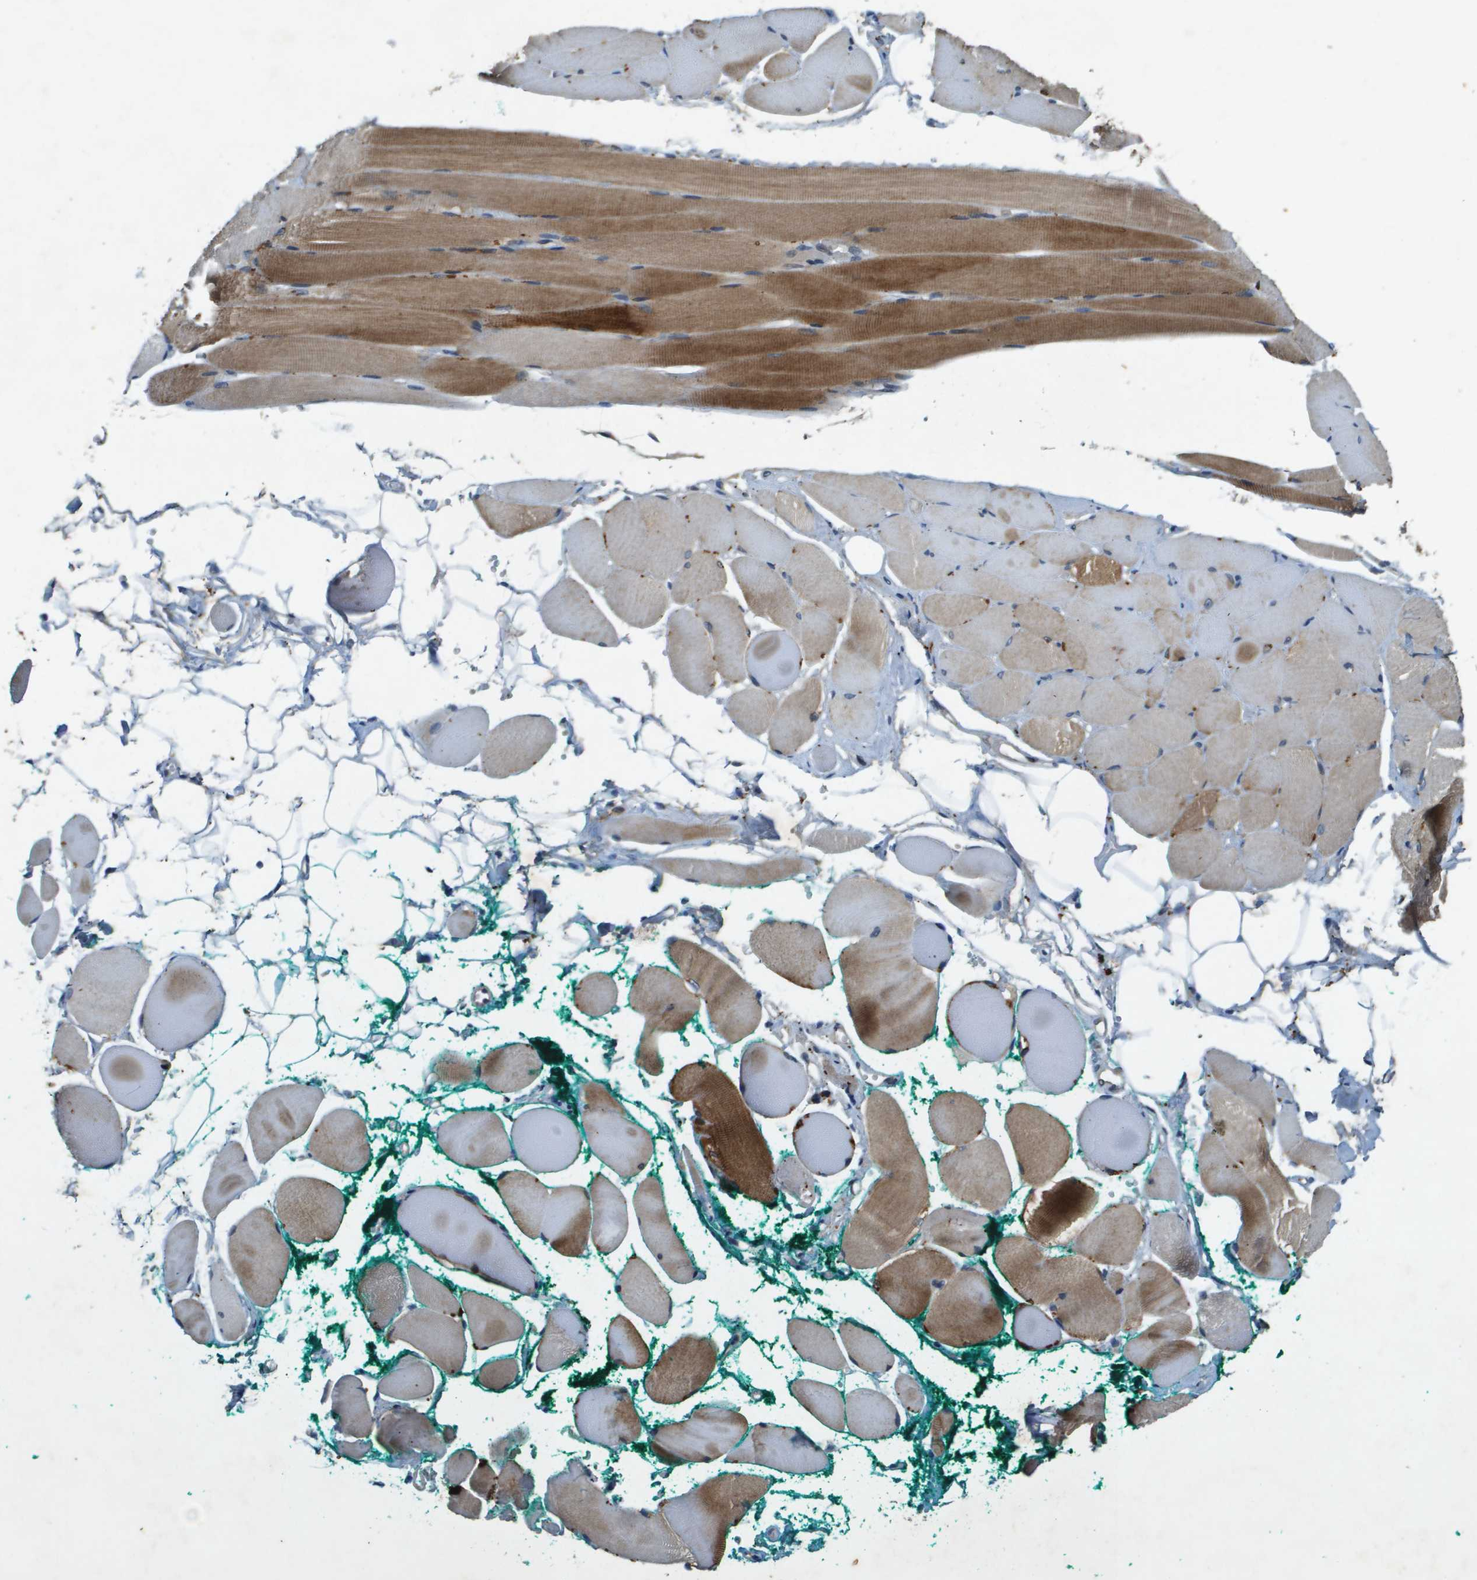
{"staining": {"intensity": "moderate", "quantity": ">75%", "location": "cytoplasmic/membranous"}, "tissue": "skeletal muscle", "cell_type": "Myocytes", "image_type": "normal", "snomed": [{"axis": "morphology", "description": "Normal tissue, NOS"}, {"axis": "topography", "description": "Skeletal muscle"}, {"axis": "topography", "description": "Peripheral nerve tissue"}], "caption": "A high-resolution micrograph shows IHC staining of normal skeletal muscle, which displays moderate cytoplasmic/membranous expression in approximately >75% of myocytes. (DAB (3,3'-diaminobenzidine) IHC with brightfield microscopy, high magnification).", "gene": "PGAP3", "patient": {"sex": "female", "age": 84}}